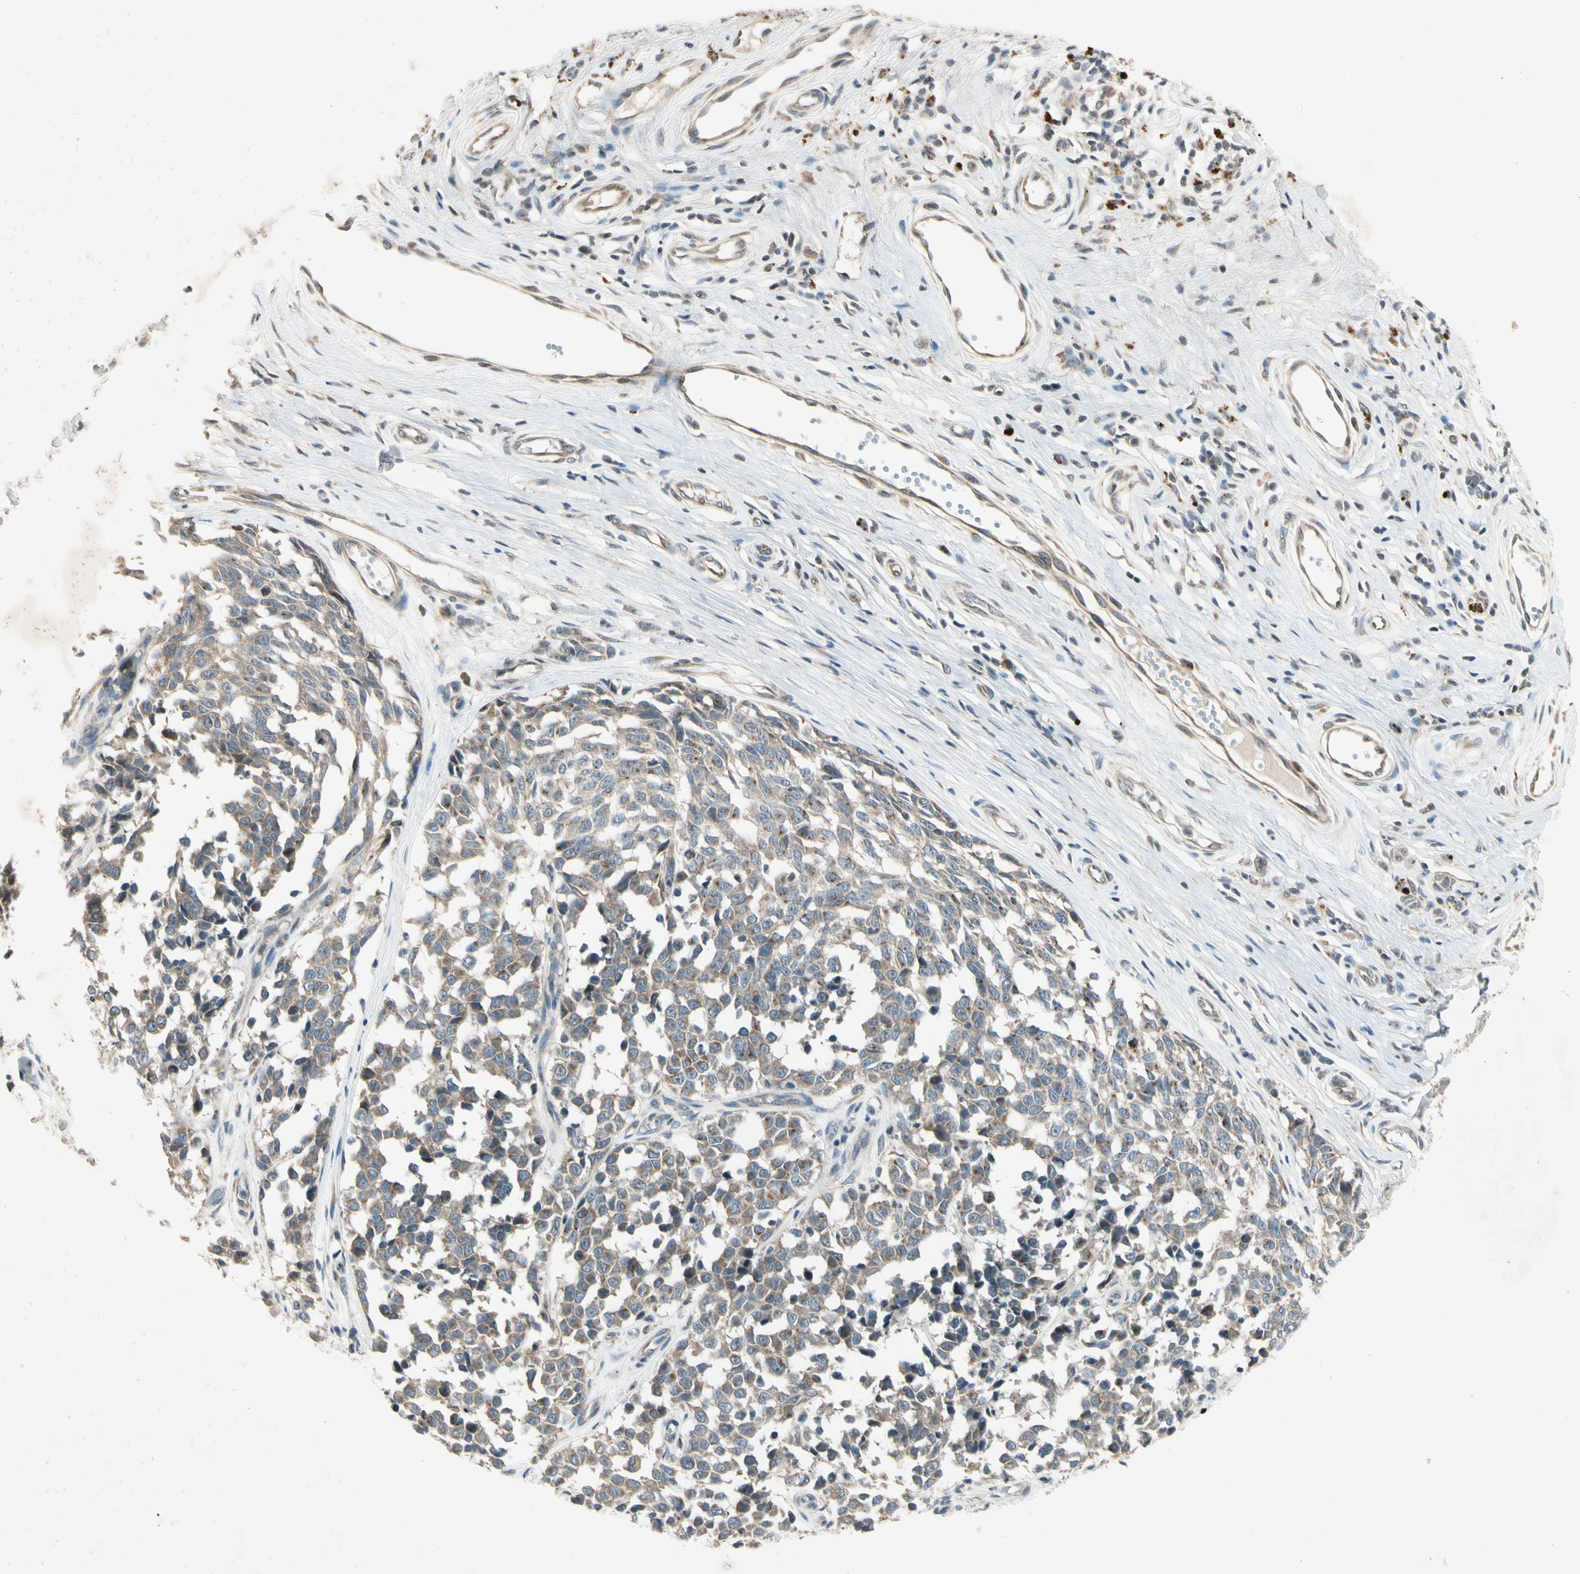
{"staining": {"intensity": "moderate", "quantity": ">75%", "location": "cytoplasmic/membranous"}, "tissue": "melanoma", "cell_type": "Tumor cells", "image_type": "cancer", "snomed": [{"axis": "morphology", "description": "Malignant melanoma, NOS"}, {"axis": "topography", "description": "Skin"}], "caption": "A high-resolution micrograph shows immunohistochemistry (IHC) staining of melanoma, which displays moderate cytoplasmic/membranous staining in about >75% of tumor cells.", "gene": "RPS6KB2", "patient": {"sex": "female", "age": 64}}